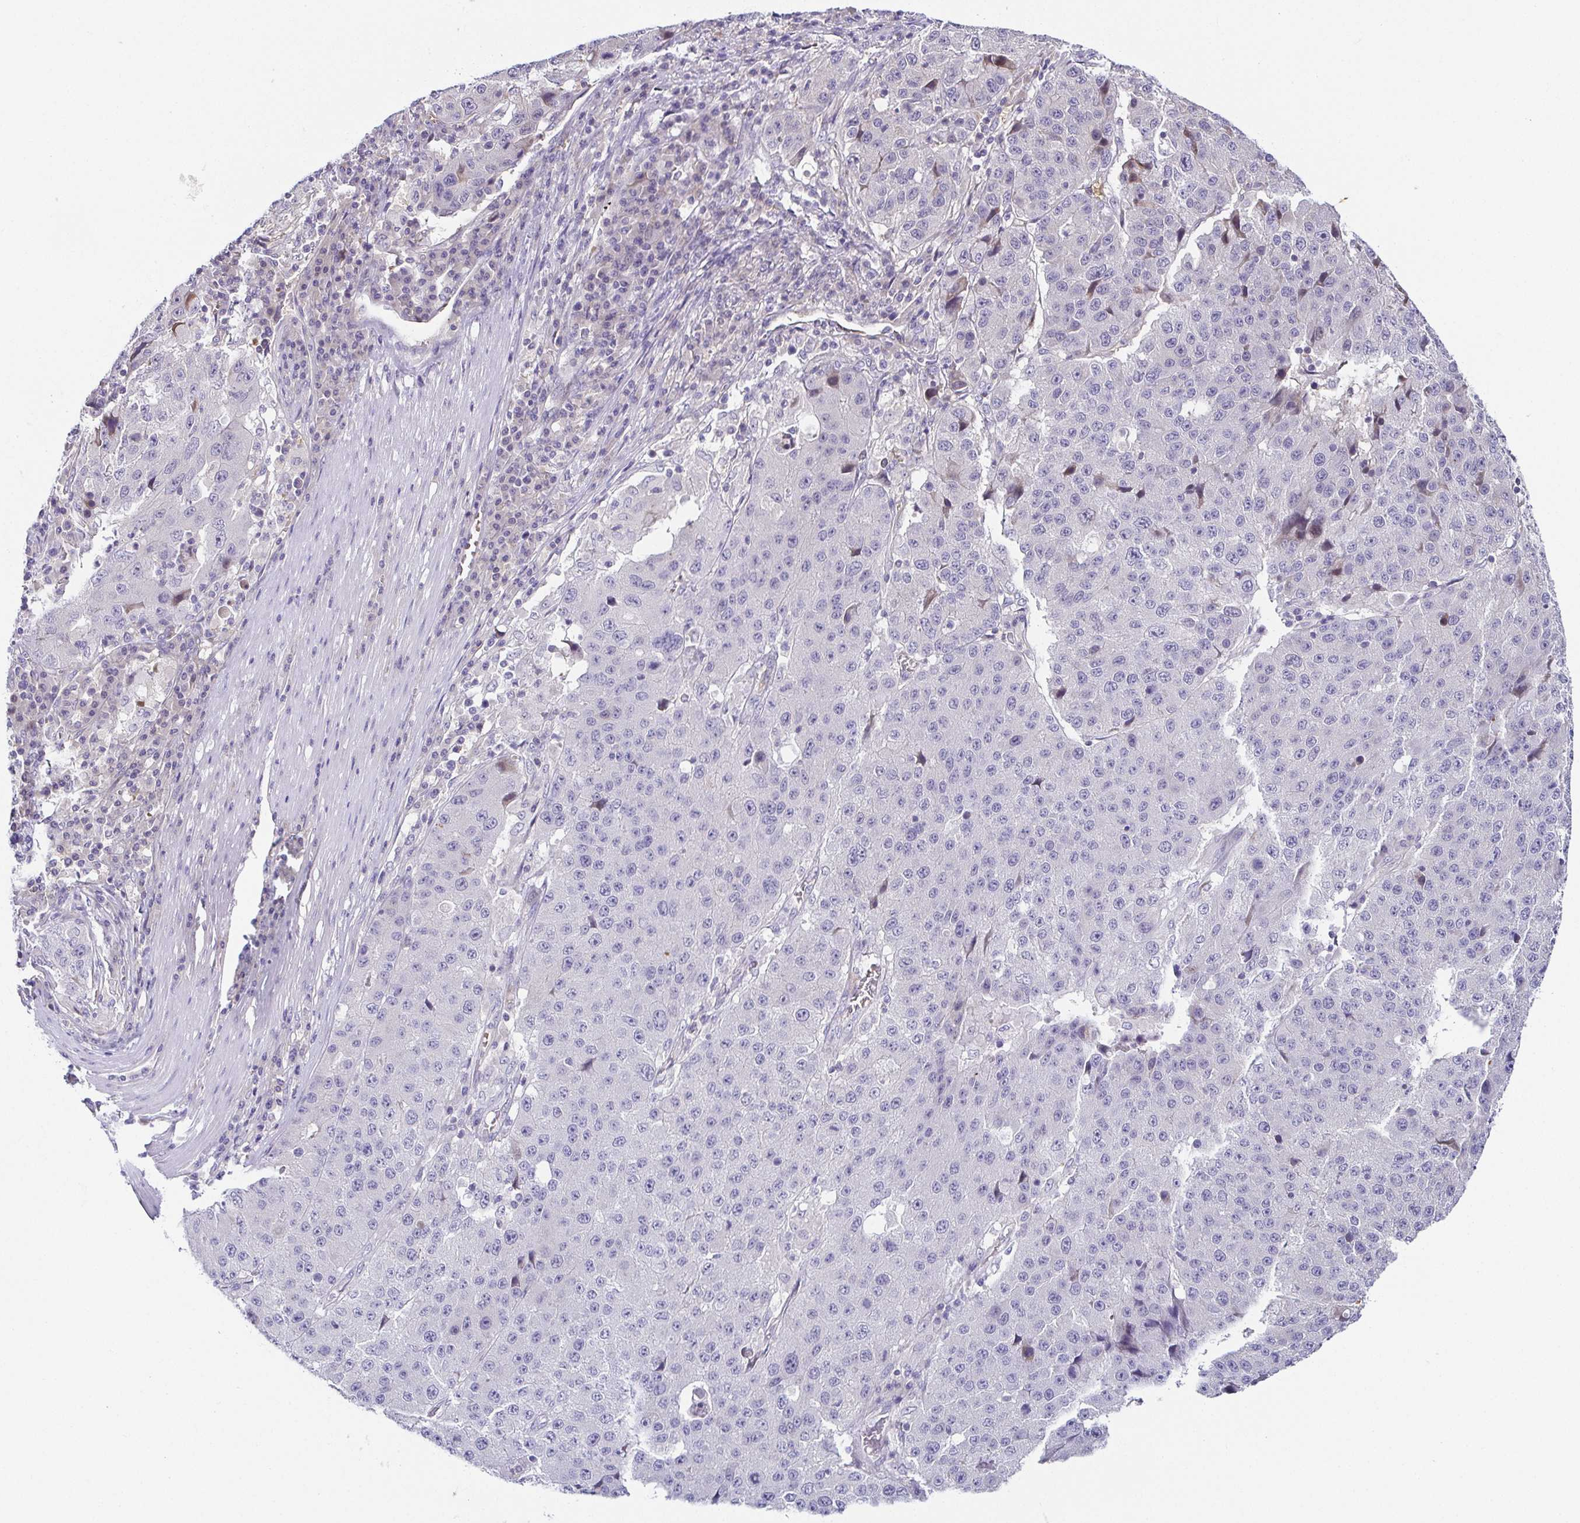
{"staining": {"intensity": "negative", "quantity": "none", "location": "none"}, "tissue": "stomach cancer", "cell_type": "Tumor cells", "image_type": "cancer", "snomed": [{"axis": "morphology", "description": "Adenocarcinoma, NOS"}, {"axis": "topography", "description": "Stomach"}], "caption": "This micrograph is of stomach cancer stained with immunohistochemistry (IHC) to label a protein in brown with the nuclei are counter-stained blue. There is no staining in tumor cells.", "gene": "FAM162B", "patient": {"sex": "male", "age": 71}}